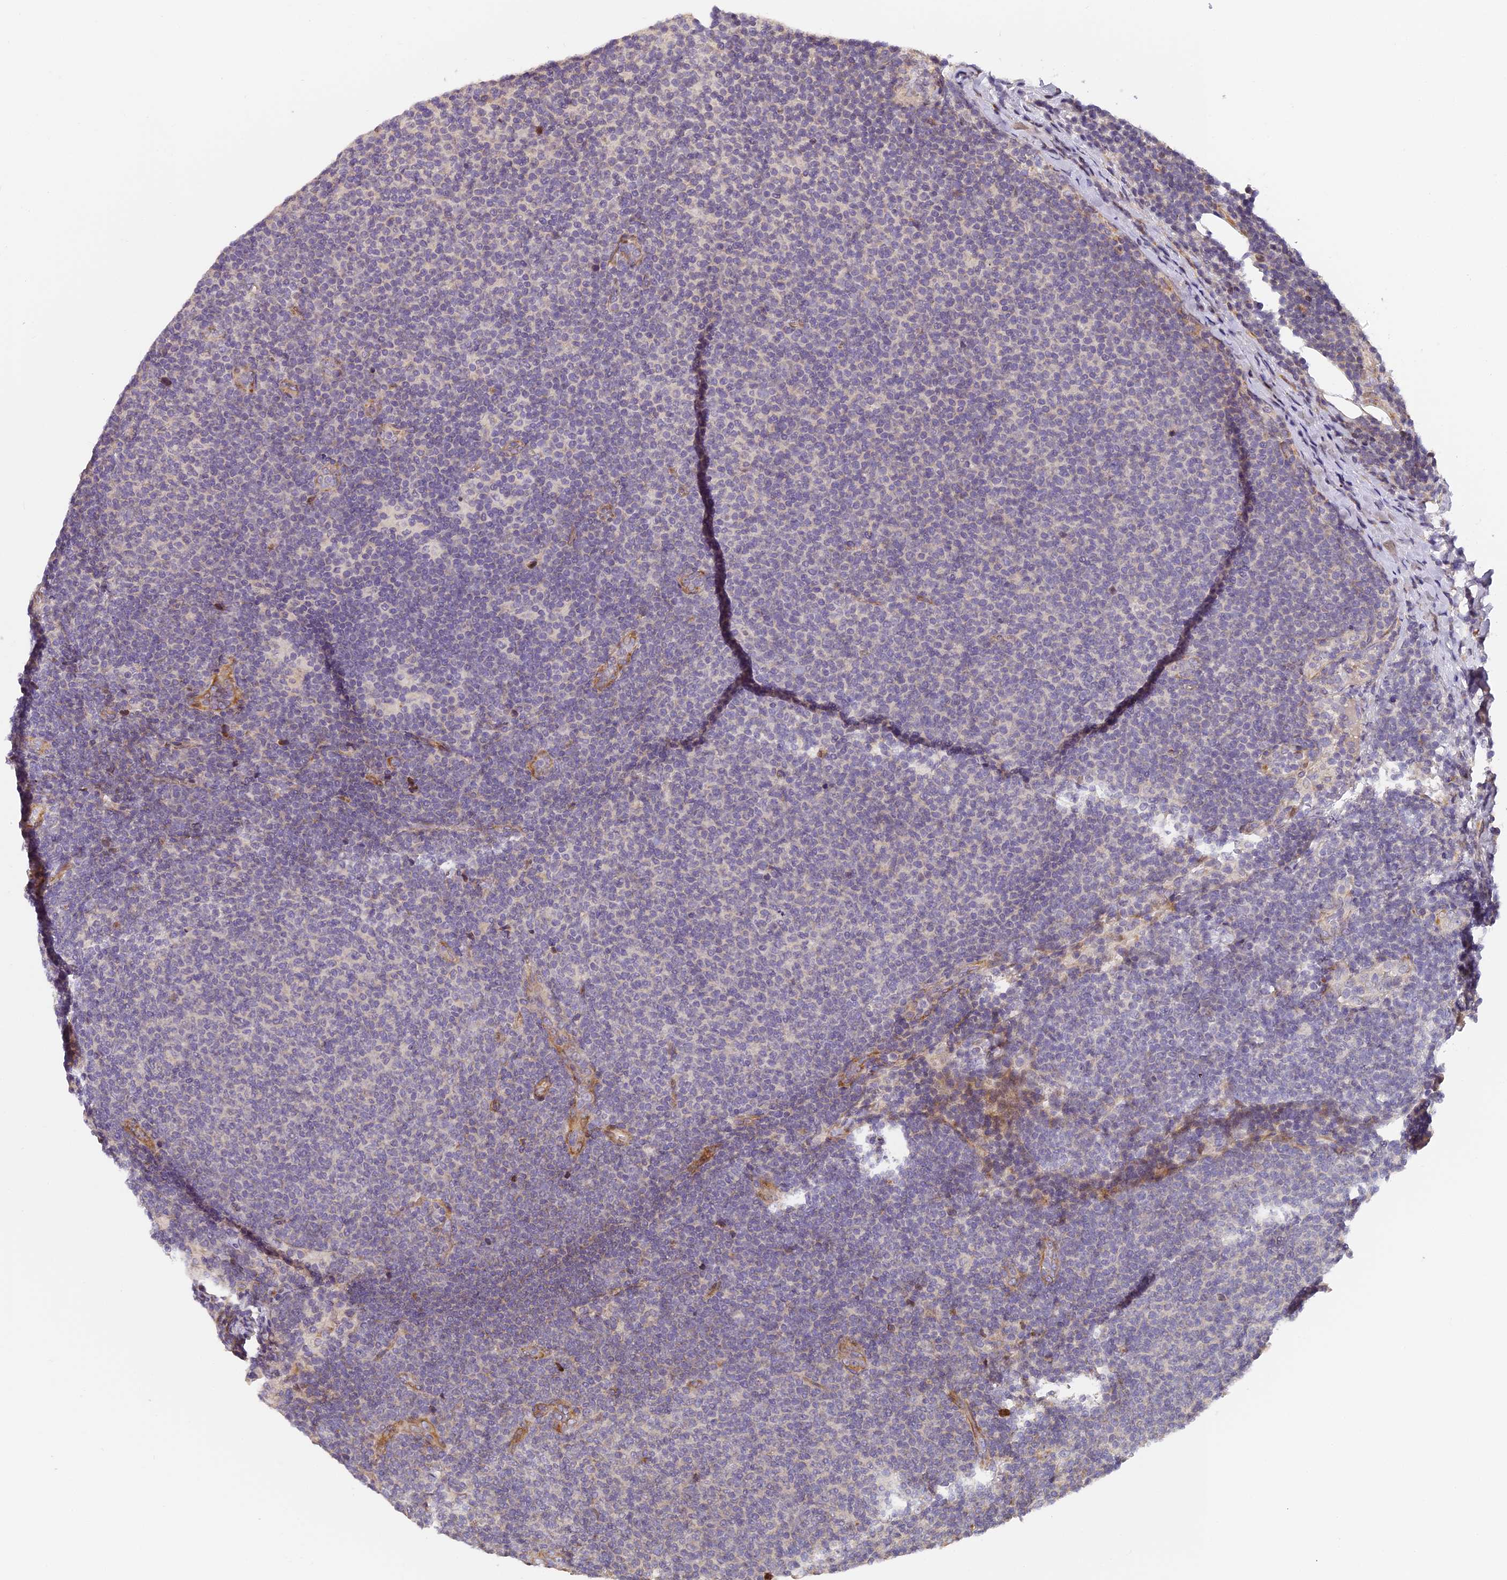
{"staining": {"intensity": "negative", "quantity": "none", "location": "none"}, "tissue": "lymphoma", "cell_type": "Tumor cells", "image_type": "cancer", "snomed": [{"axis": "morphology", "description": "Malignant lymphoma, non-Hodgkin's type, Low grade"}, {"axis": "topography", "description": "Lymph node"}], "caption": "The micrograph shows no significant expression in tumor cells of lymphoma.", "gene": "RAB28", "patient": {"sex": "male", "age": 66}}